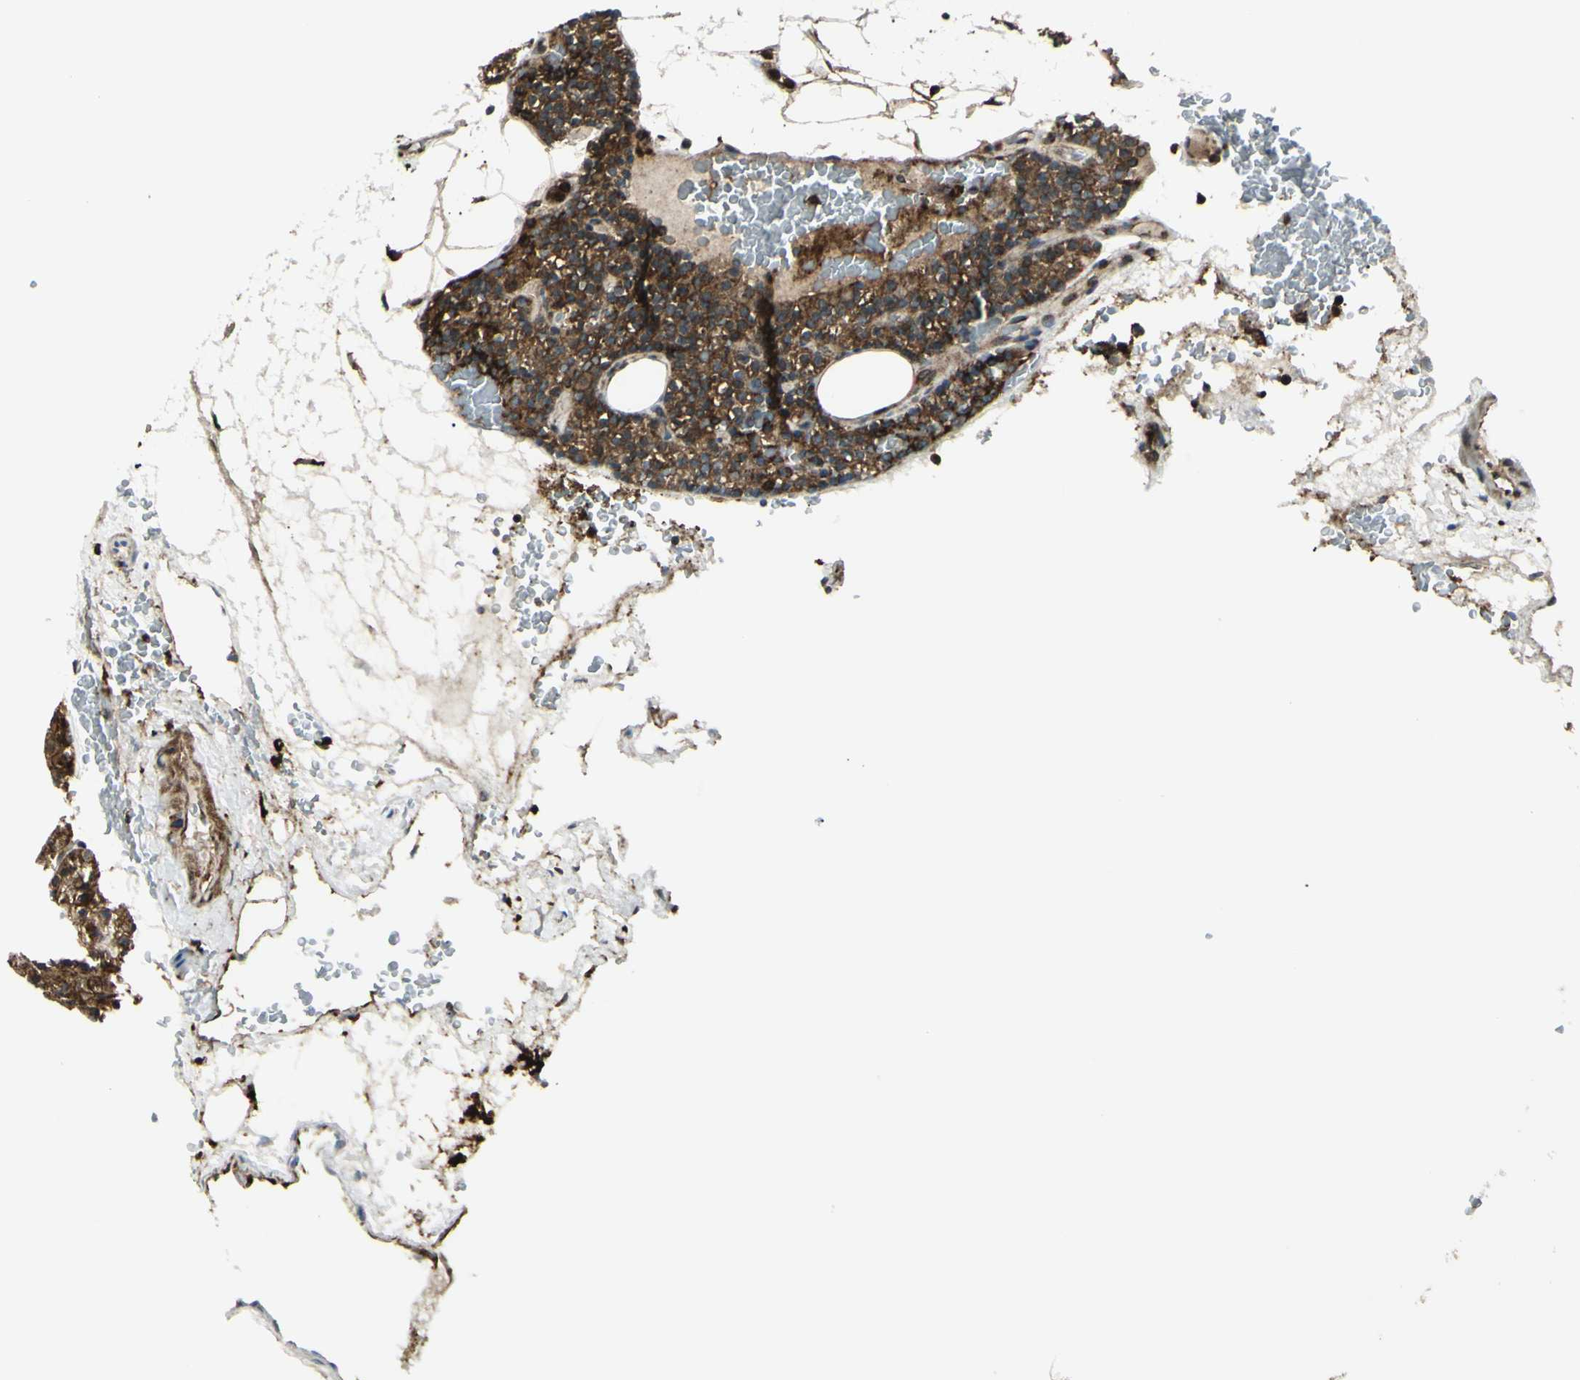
{"staining": {"intensity": "strong", "quantity": ">75%", "location": "cytoplasmic/membranous"}, "tissue": "parathyroid gland", "cell_type": "Glandular cells", "image_type": "normal", "snomed": [{"axis": "morphology", "description": "Normal tissue, NOS"}, {"axis": "morphology", "description": "Hyperplasia, NOS"}, {"axis": "topography", "description": "Parathyroid gland"}], "caption": "There is high levels of strong cytoplasmic/membranous positivity in glandular cells of unremarkable parathyroid gland, as demonstrated by immunohistochemical staining (brown color).", "gene": "NAPA", "patient": {"sex": "male", "age": 44}}